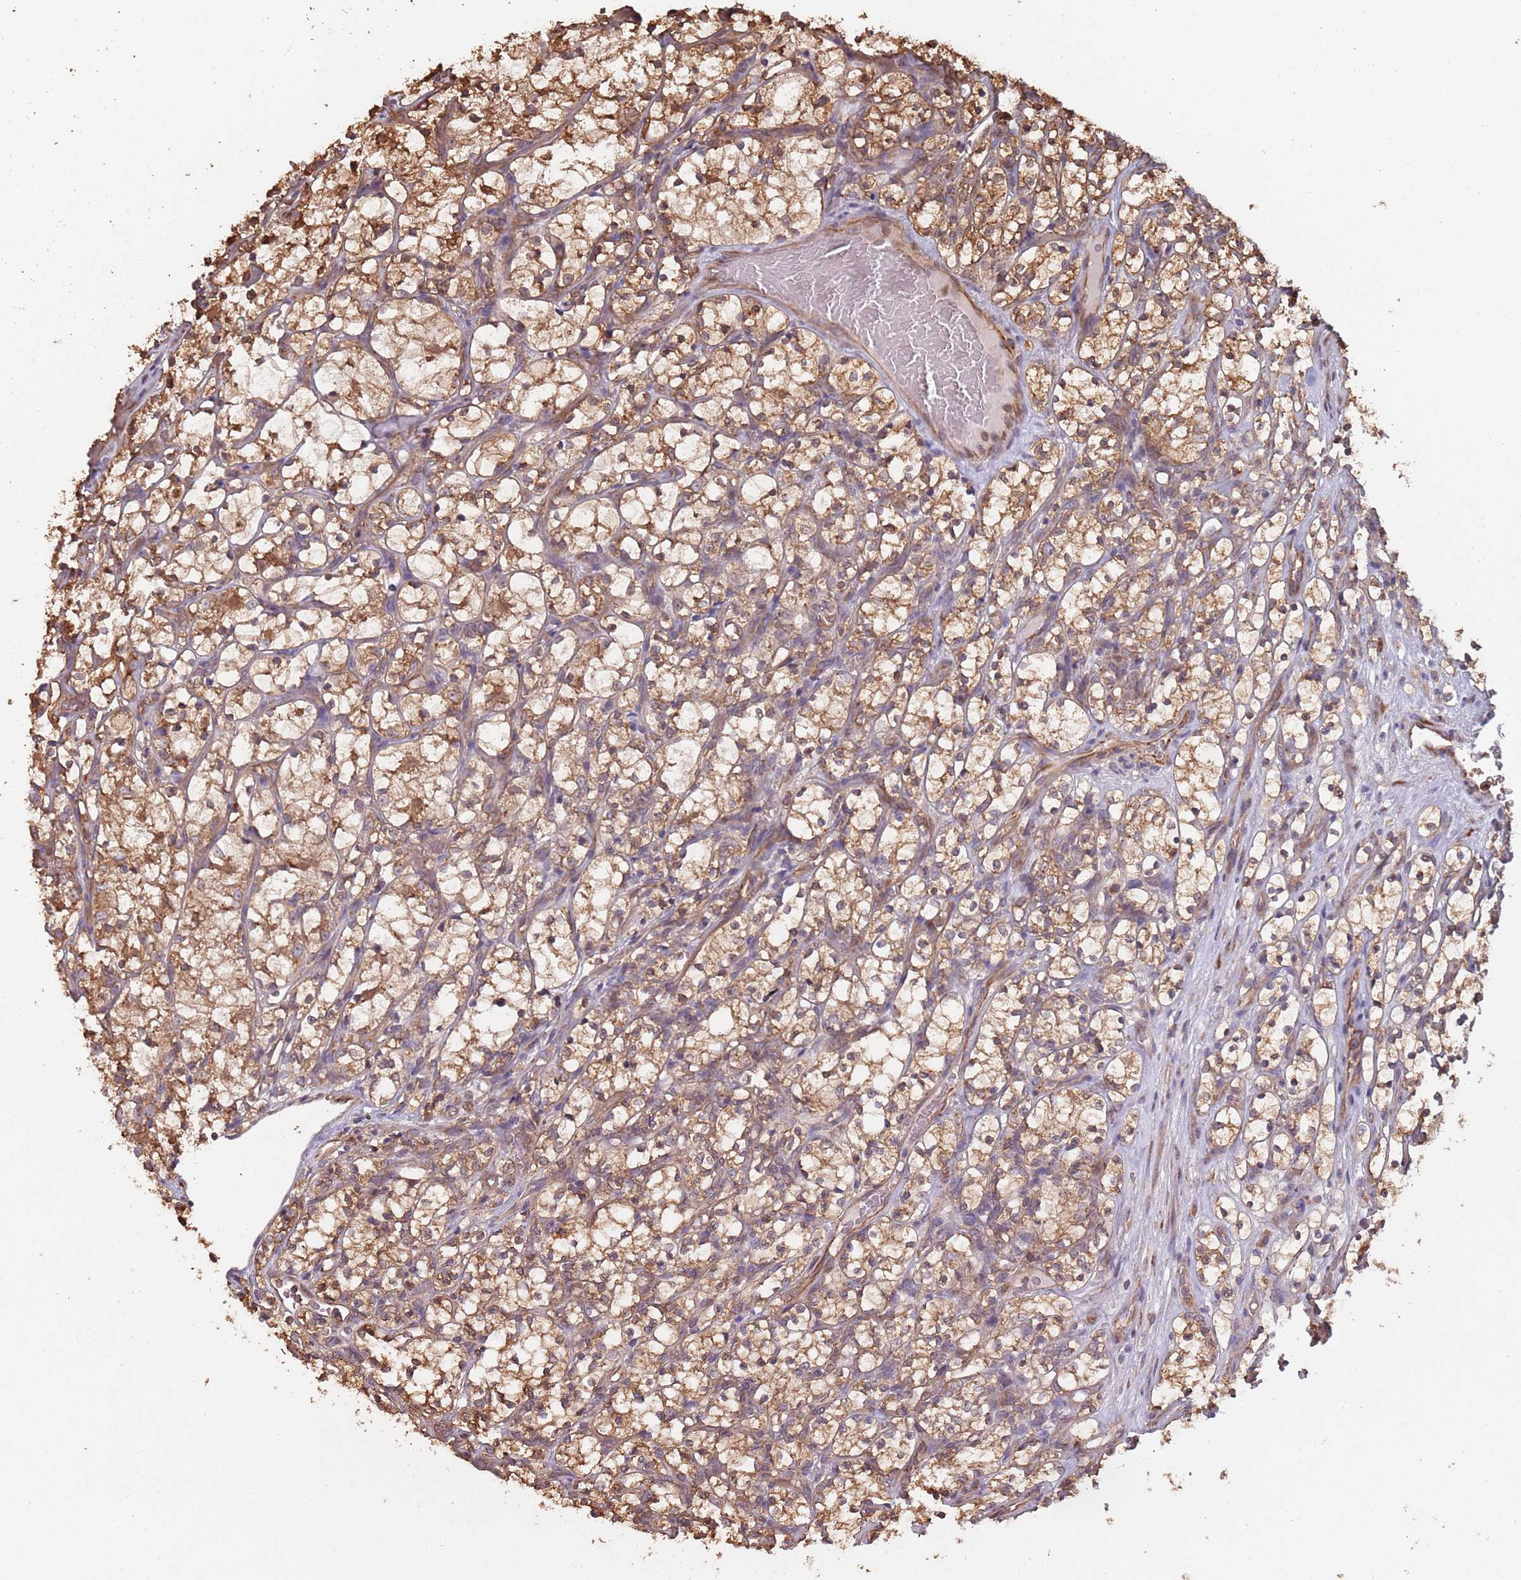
{"staining": {"intensity": "moderate", "quantity": ">75%", "location": "cytoplasmic/membranous"}, "tissue": "renal cancer", "cell_type": "Tumor cells", "image_type": "cancer", "snomed": [{"axis": "morphology", "description": "Adenocarcinoma, NOS"}, {"axis": "topography", "description": "Kidney"}], "caption": "Renal cancer (adenocarcinoma) tissue demonstrates moderate cytoplasmic/membranous positivity in about >75% of tumor cells", "gene": "COG4", "patient": {"sex": "female", "age": 69}}